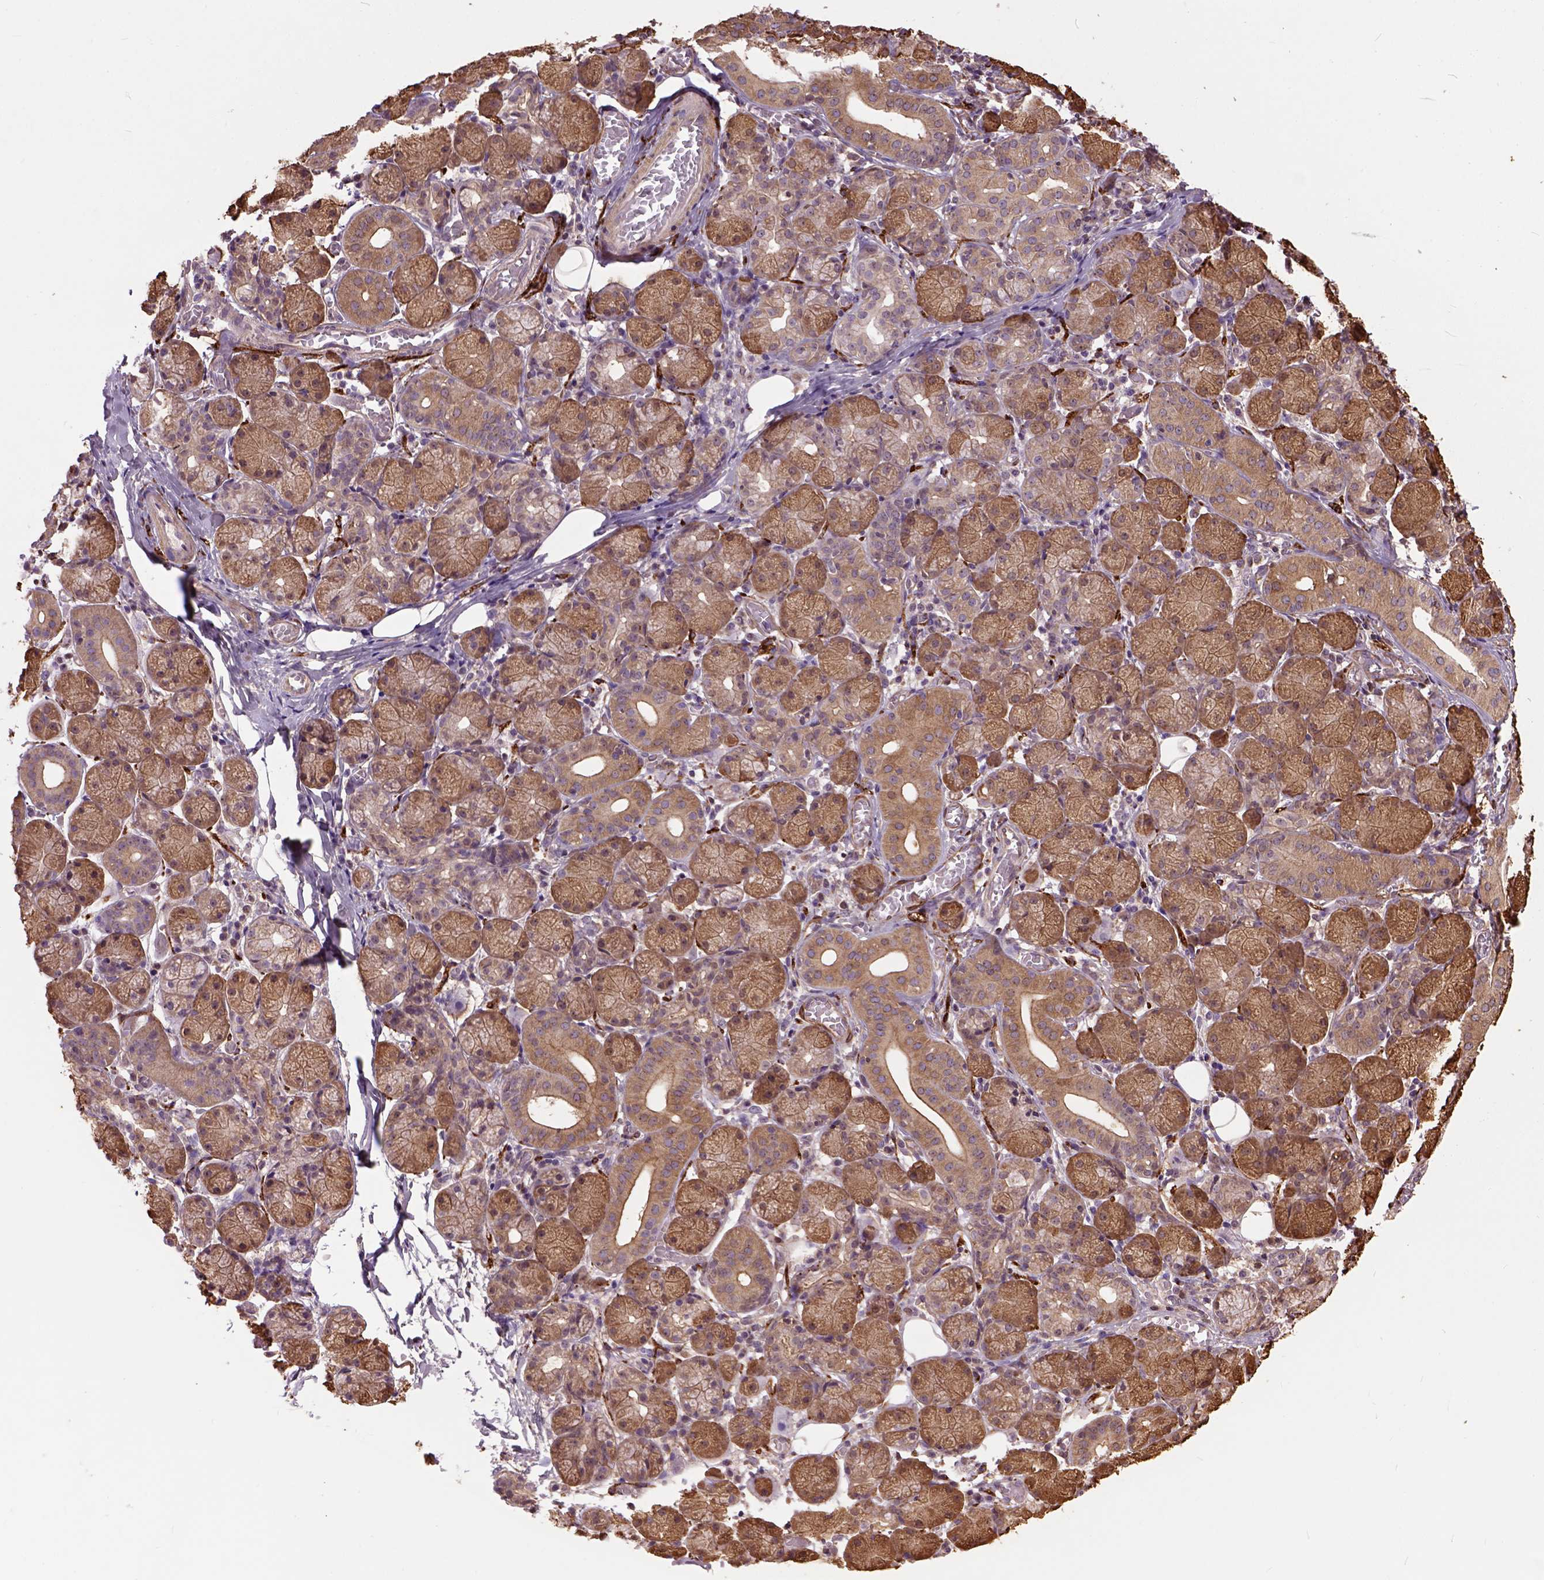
{"staining": {"intensity": "moderate", "quantity": ">75%", "location": "cytoplasmic/membranous"}, "tissue": "salivary gland", "cell_type": "Glandular cells", "image_type": "normal", "snomed": [{"axis": "morphology", "description": "Normal tissue, NOS"}, {"axis": "topography", "description": "Salivary gland"}, {"axis": "topography", "description": "Peripheral nerve tissue"}], "caption": "This micrograph exhibits immunohistochemistry (IHC) staining of normal human salivary gland, with medium moderate cytoplasmic/membranous staining in approximately >75% of glandular cells.", "gene": "MAPT", "patient": {"sex": "female", "age": 24}}